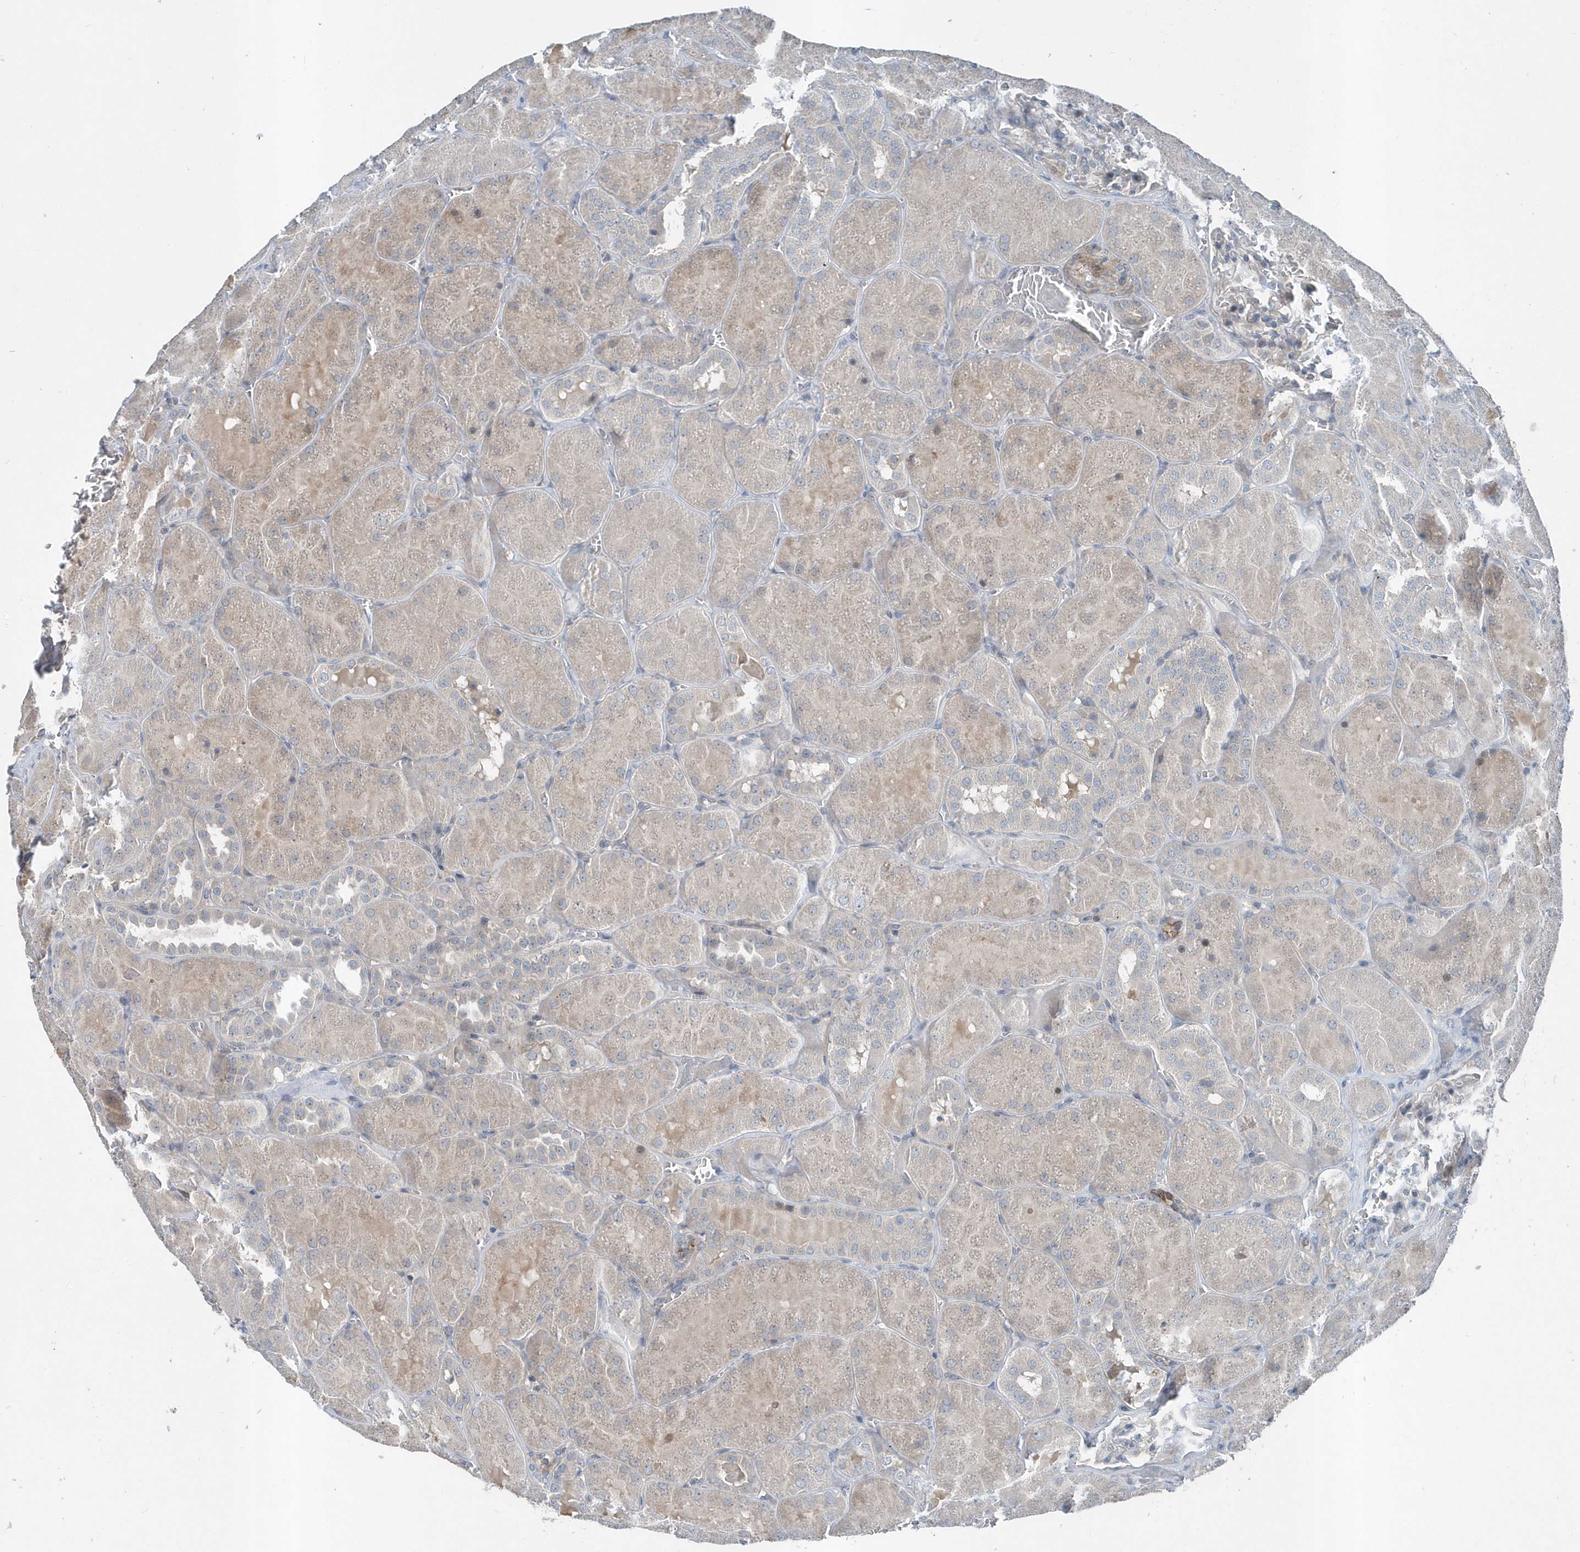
{"staining": {"intensity": "negative", "quantity": "none", "location": "none"}, "tissue": "kidney", "cell_type": "Cells in glomeruli", "image_type": "normal", "snomed": [{"axis": "morphology", "description": "Normal tissue, NOS"}, {"axis": "topography", "description": "Kidney"}], "caption": "Image shows no significant protein staining in cells in glomeruli of unremarkable kidney.", "gene": "MCC", "patient": {"sex": "male", "age": 28}}